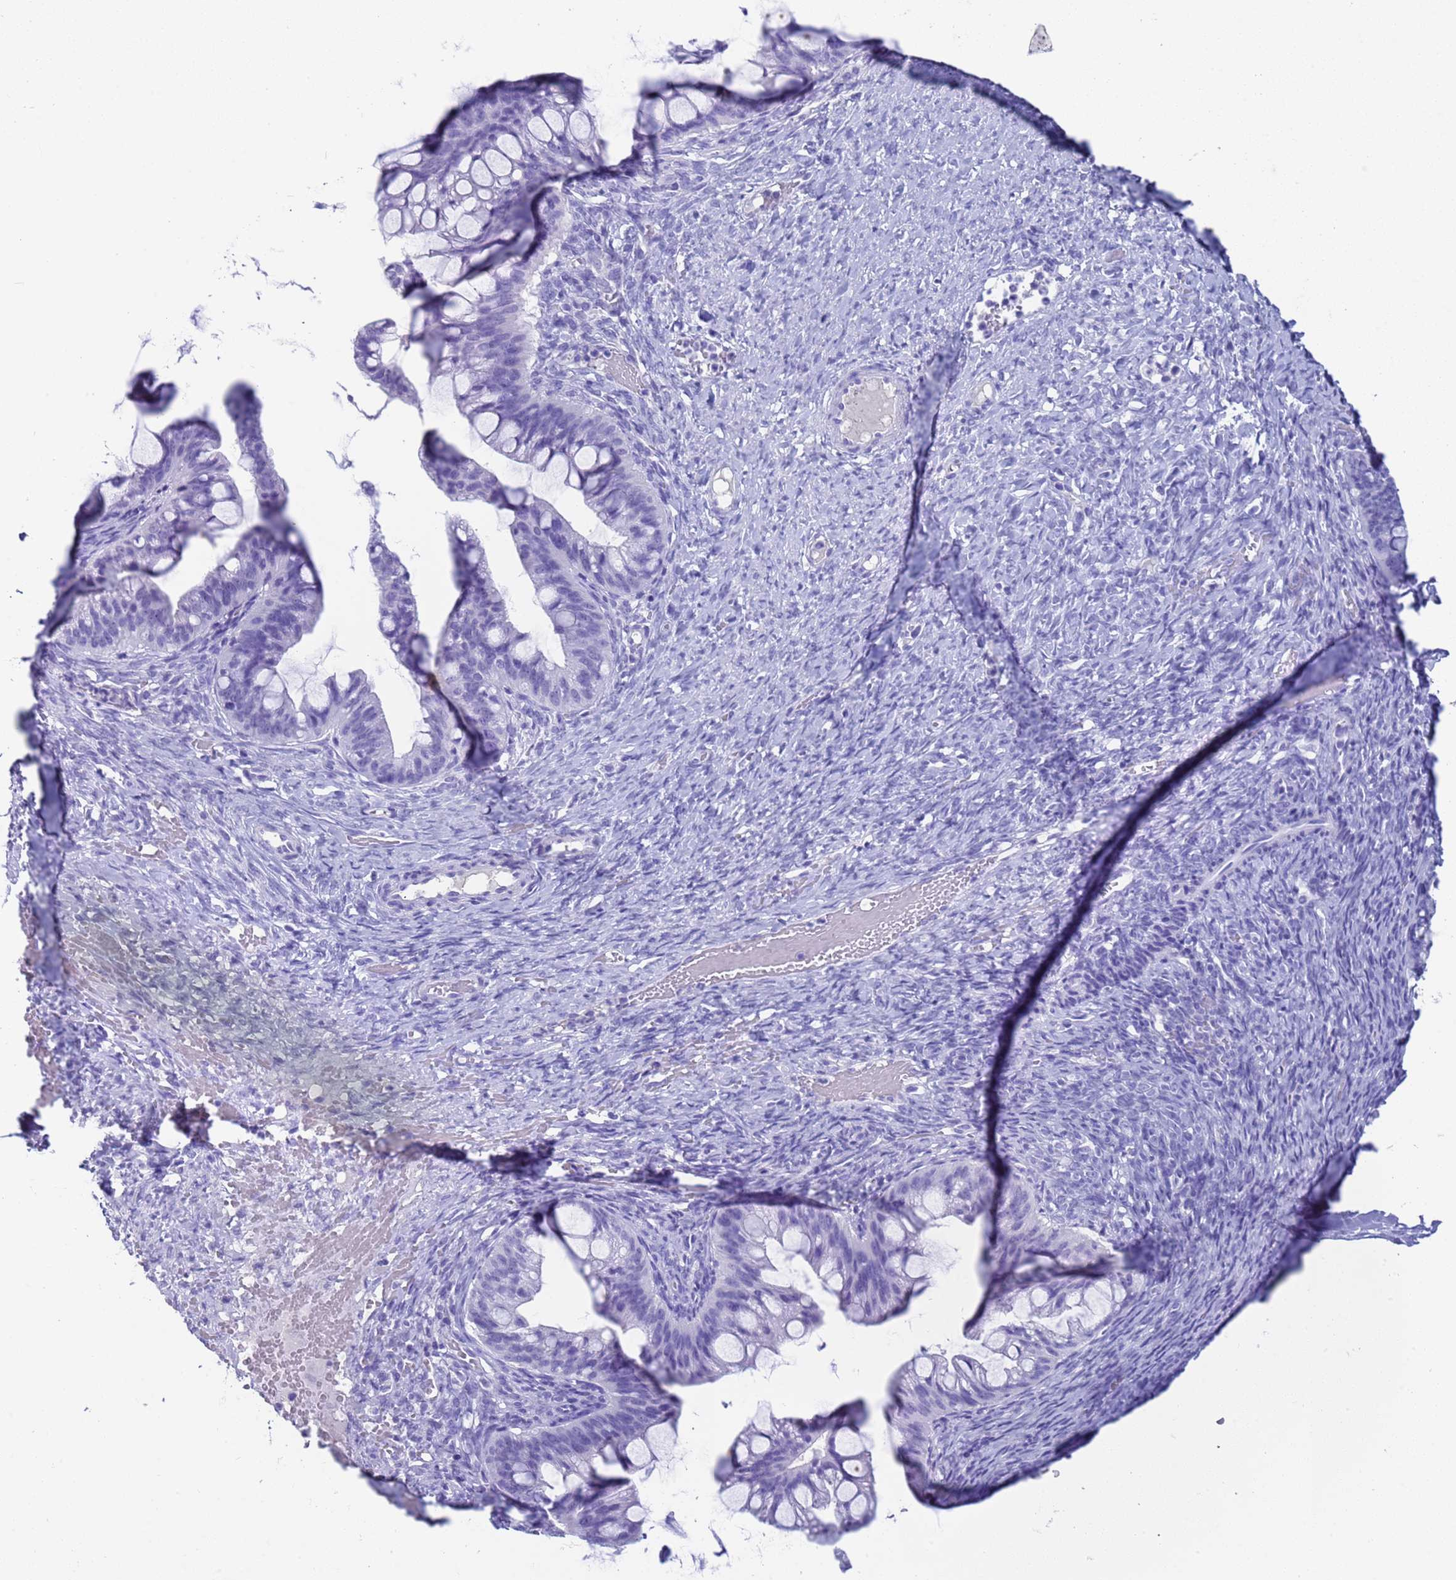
{"staining": {"intensity": "negative", "quantity": "none", "location": "none"}, "tissue": "ovarian cancer", "cell_type": "Tumor cells", "image_type": "cancer", "snomed": [{"axis": "morphology", "description": "Cystadenocarcinoma, mucinous, NOS"}, {"axis": "topography", "description": "Ovary"}], "caption": "The immunohistochemistry image has no significant staining in tumor cells of ovarian cancer (mucinous cystadenocarcinoma) tissue.", "gene": "CKM", "patient": {"sex": "female", "age": 73}}